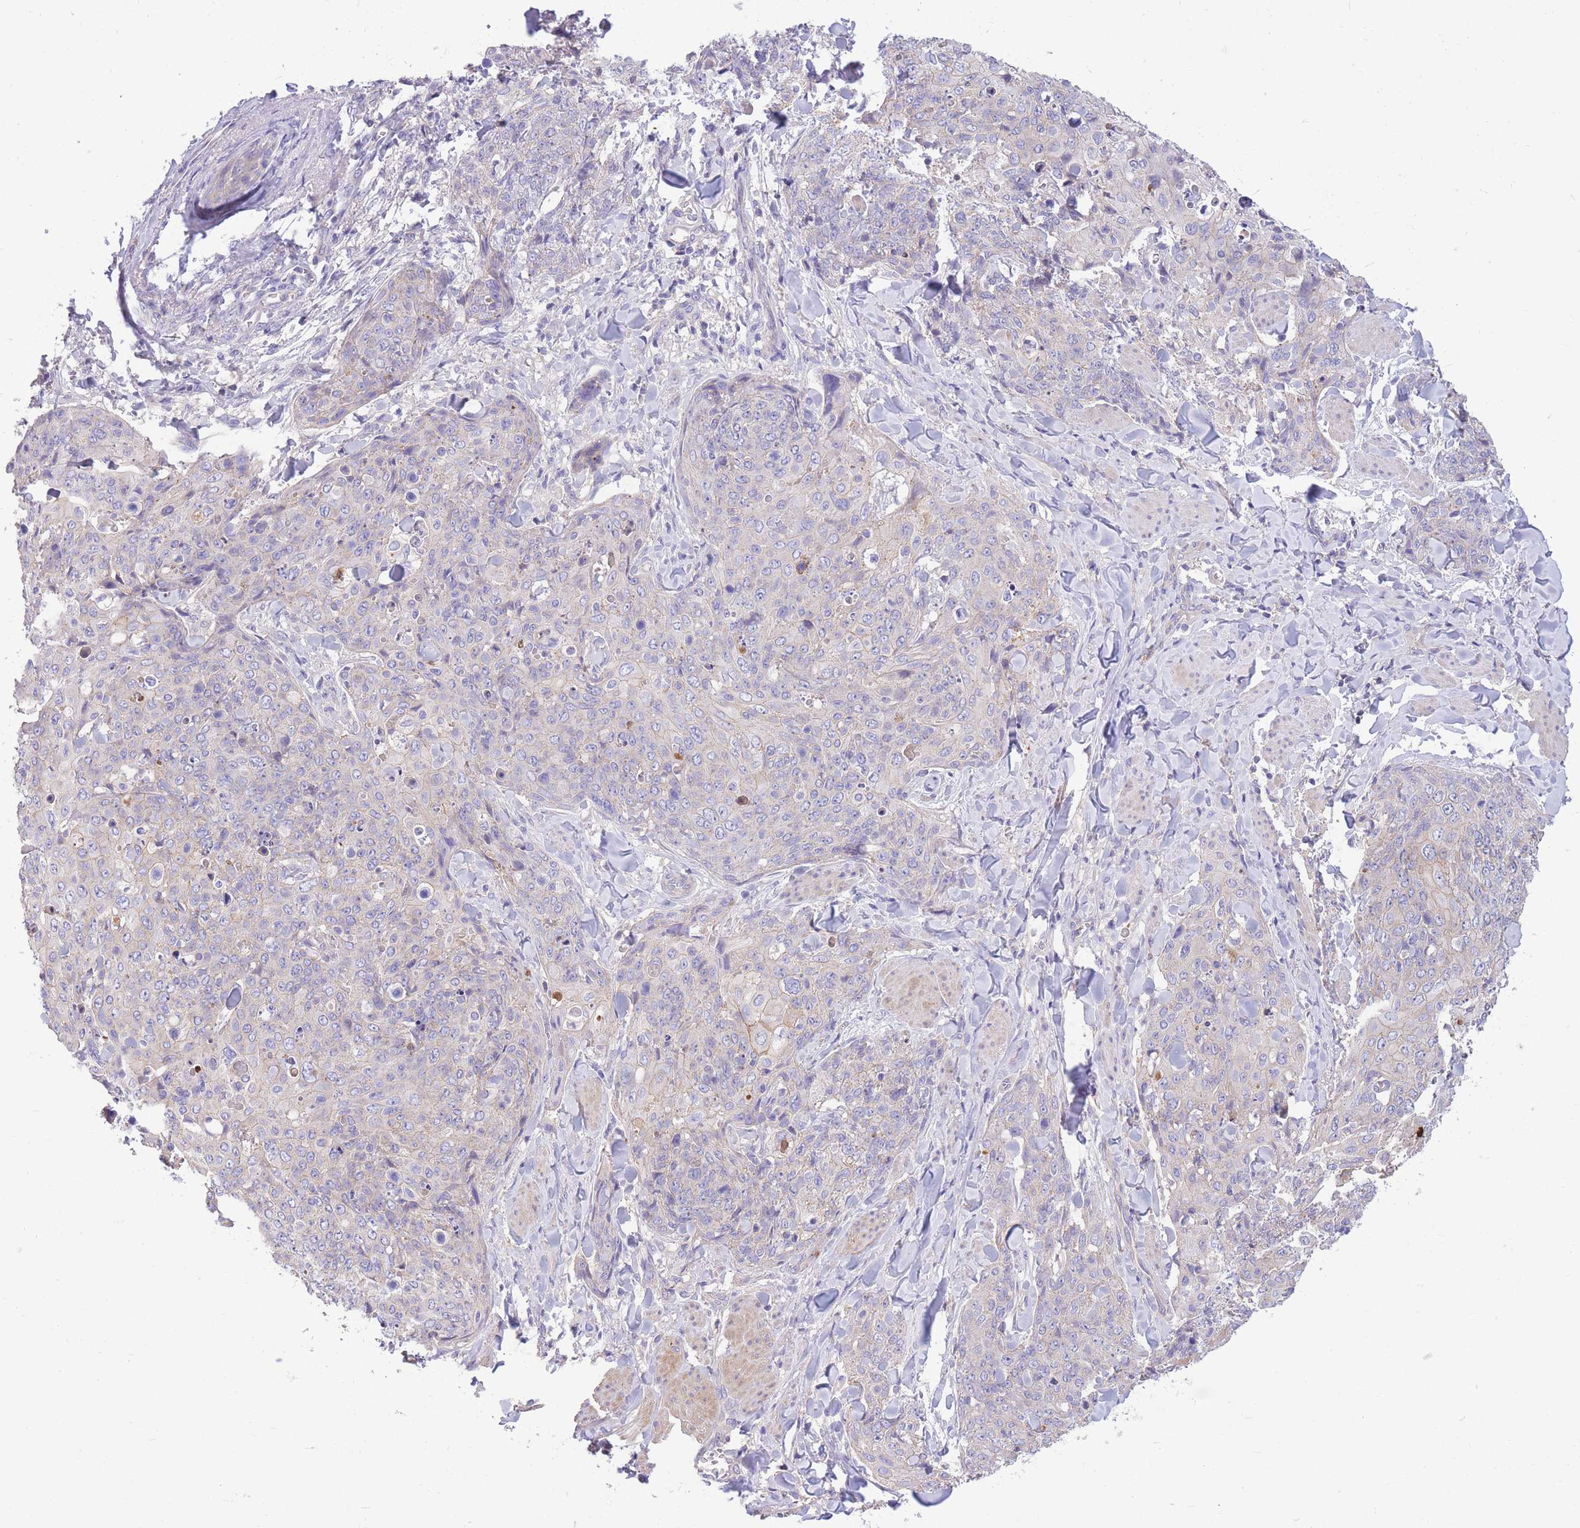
{"staining": {"intensity": "weak", "quantity": "<25%", "location": "cytoplasmic/membranous"}, "tissue": "skin cancer", "cell_type": "Tumor cells", "image_type": "cancer", "snomed": [{"axis": "morphology", "description": "Squamous cell carcinoma, NOS"}, {"axis": "topography", "description": "Skin"}, {"axis": "topography", "description": "Vulva"}], "caption": "The micrograph exhibits no staining of tumor cells in skin cancer.", "gene": "OR5T1", "patient": {"sex": "female", "age": 85}}